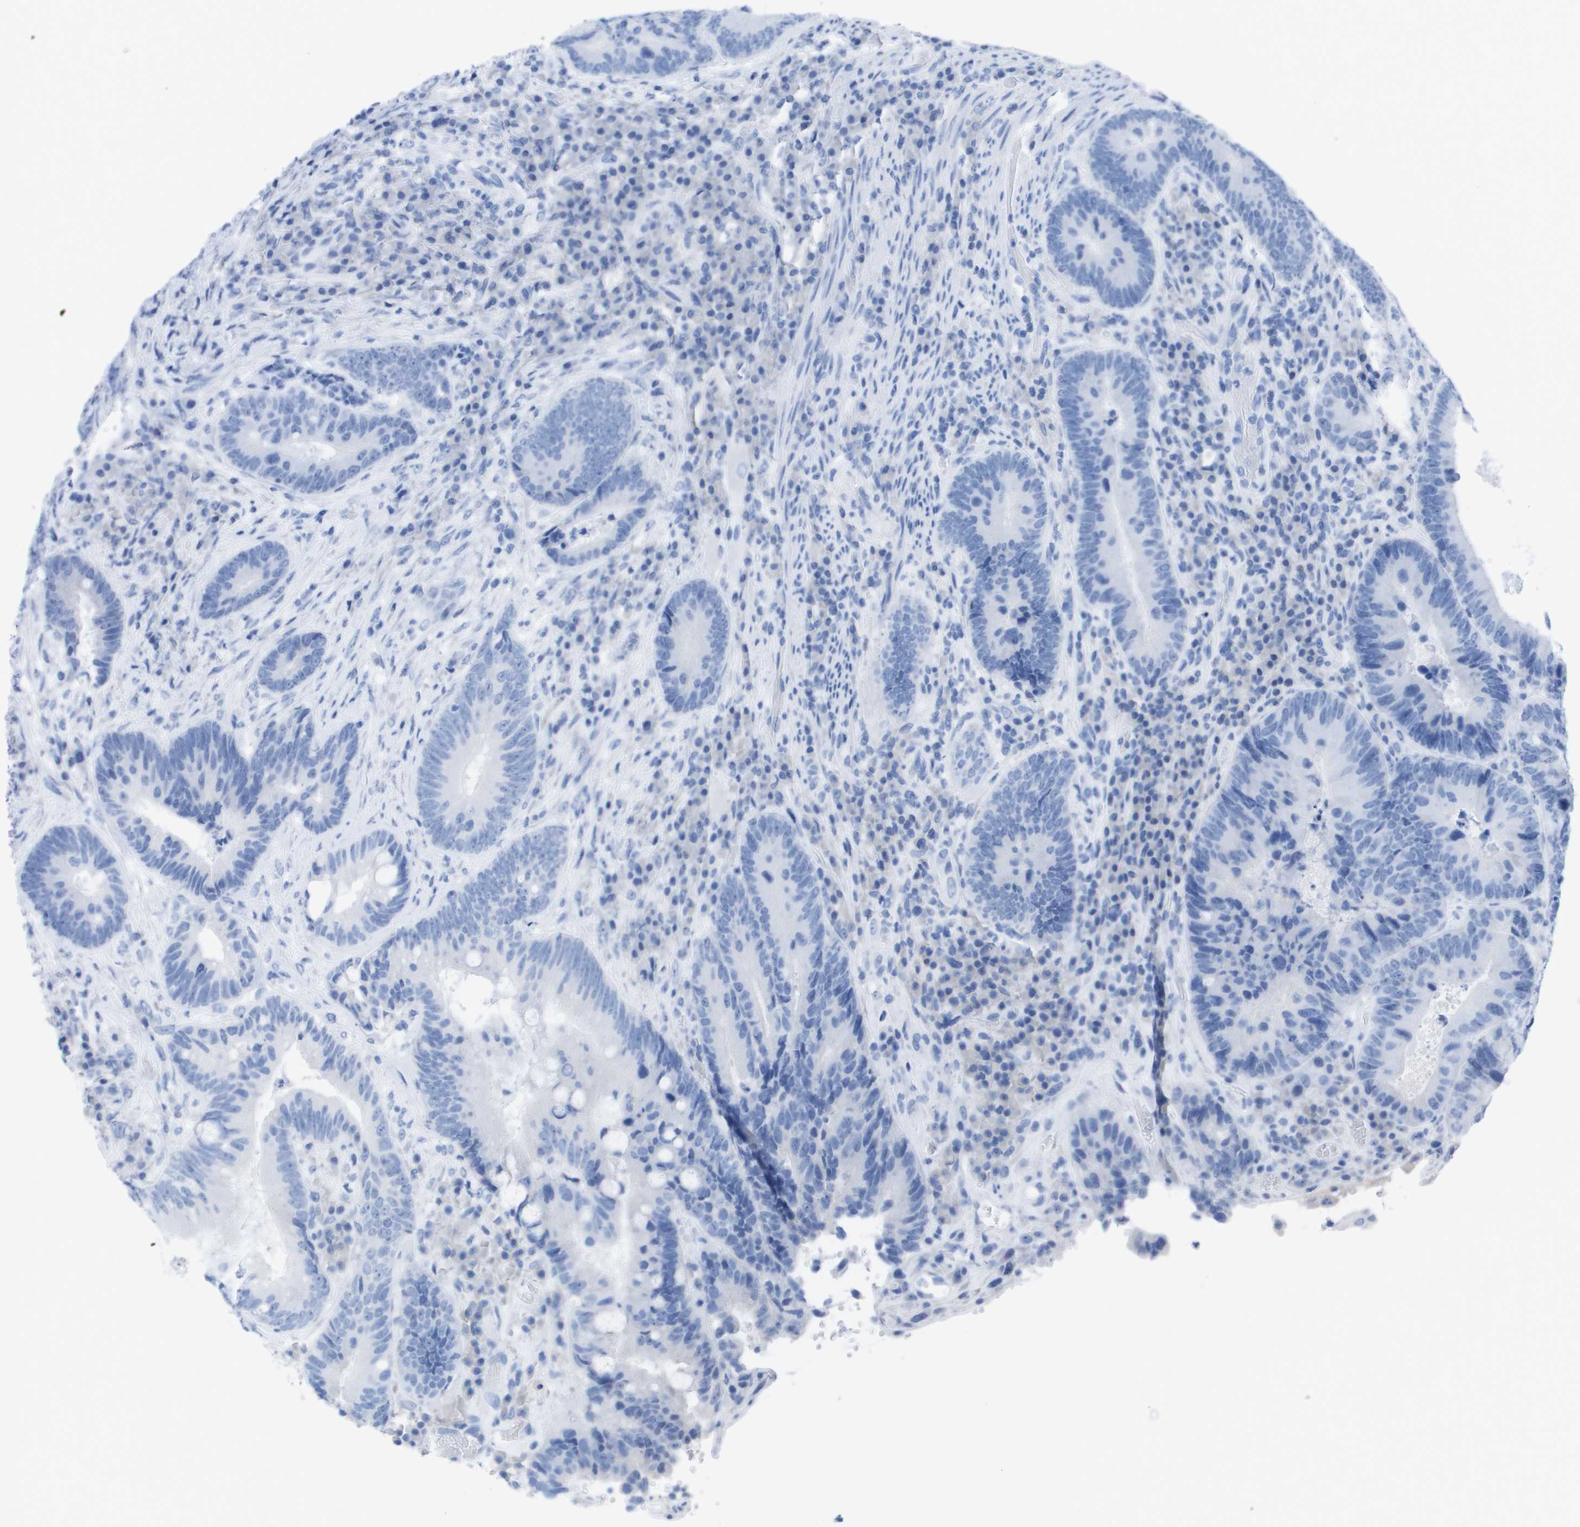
{"staining": {"intensity": "negative", "quantity": "none", "location": "none"}, "tissue": "colorectal cancer", "cell_type": "Tumor cells", "image_type": "cancer", "snomed": [{"axis": "morphology", "description": "Adenocarcinoma, NOS"}, {"axis": "topography", "description": "Rectum"}], "caption": "High magnification brightfield microscopy of colorectal cancer (adenocarcinoma) stained with DAB (3,3'-diaminobenzidine) (brown) and counterstained with hematoxylin (blue): tumor cells show no significant positivity.", "gene": "KCNA3", "patient": {"sex": "female", "age": 89}}